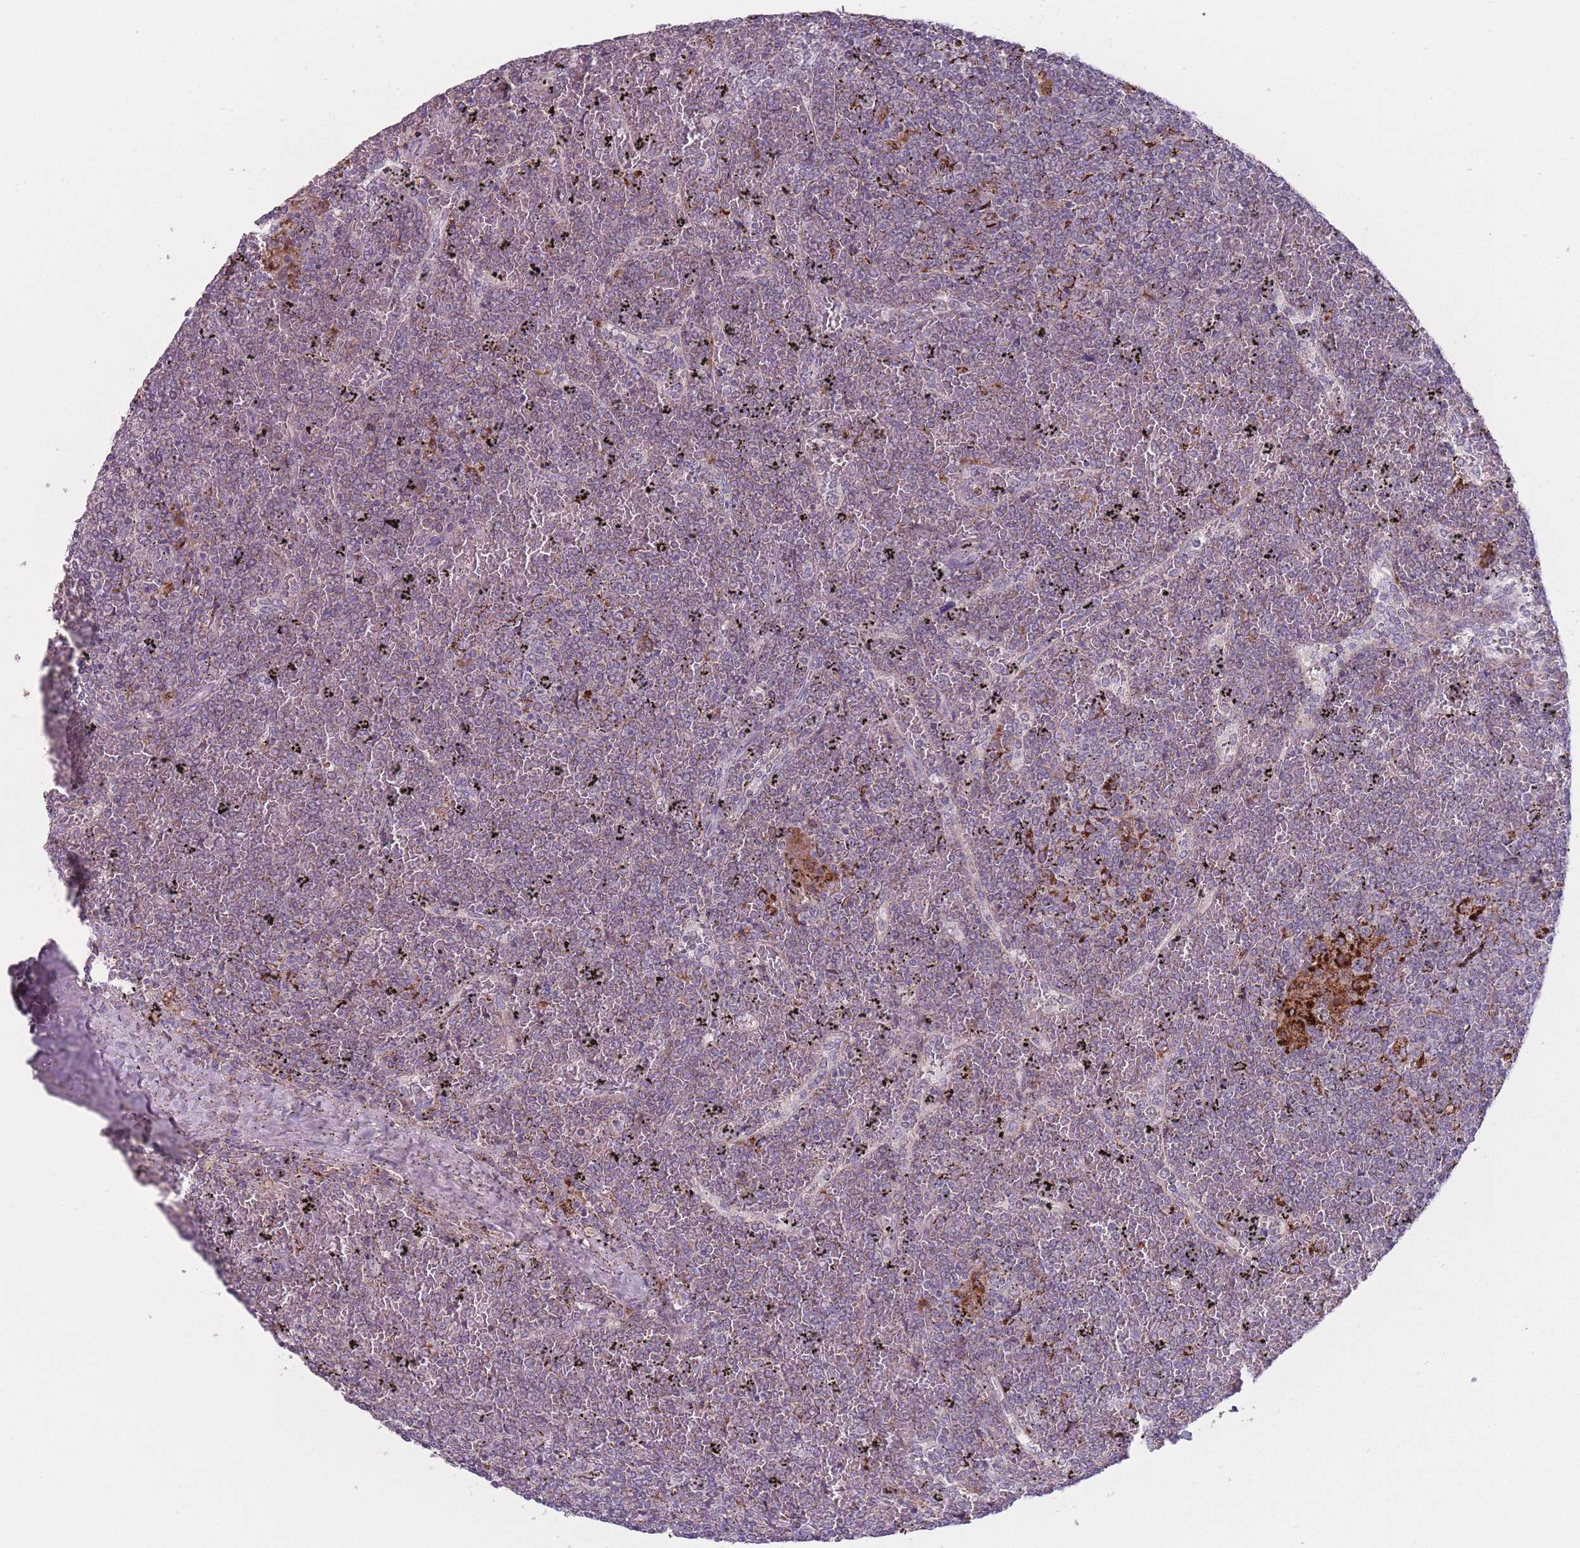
{"staining": {"intensity": "weak", "quantity": "25%-75%", "location": "cytoplasmic/membranous"}, "tissue": "lymphoma", "cell_type": "Tumor cells", "image_type": "cancer", "snomed": [{"axis": "morphology", "description": "Malignant lymphoma, non-Hodgkin's type, Low grade"}, {"axis": "topography", "description": "Spleen"}], "caption": "This histopathology image demonstrates low-grade malignant lymphoma, non-Hodgkin's type stained with immunohistochemistry to label a protein in brown. The cytoplasmic/membranous of tumor cells show weak positivity for the protein. Nuclei are counter-stained blue.", "gene": "PEX11B", "patient": {"sex": "female", "age": 19}}